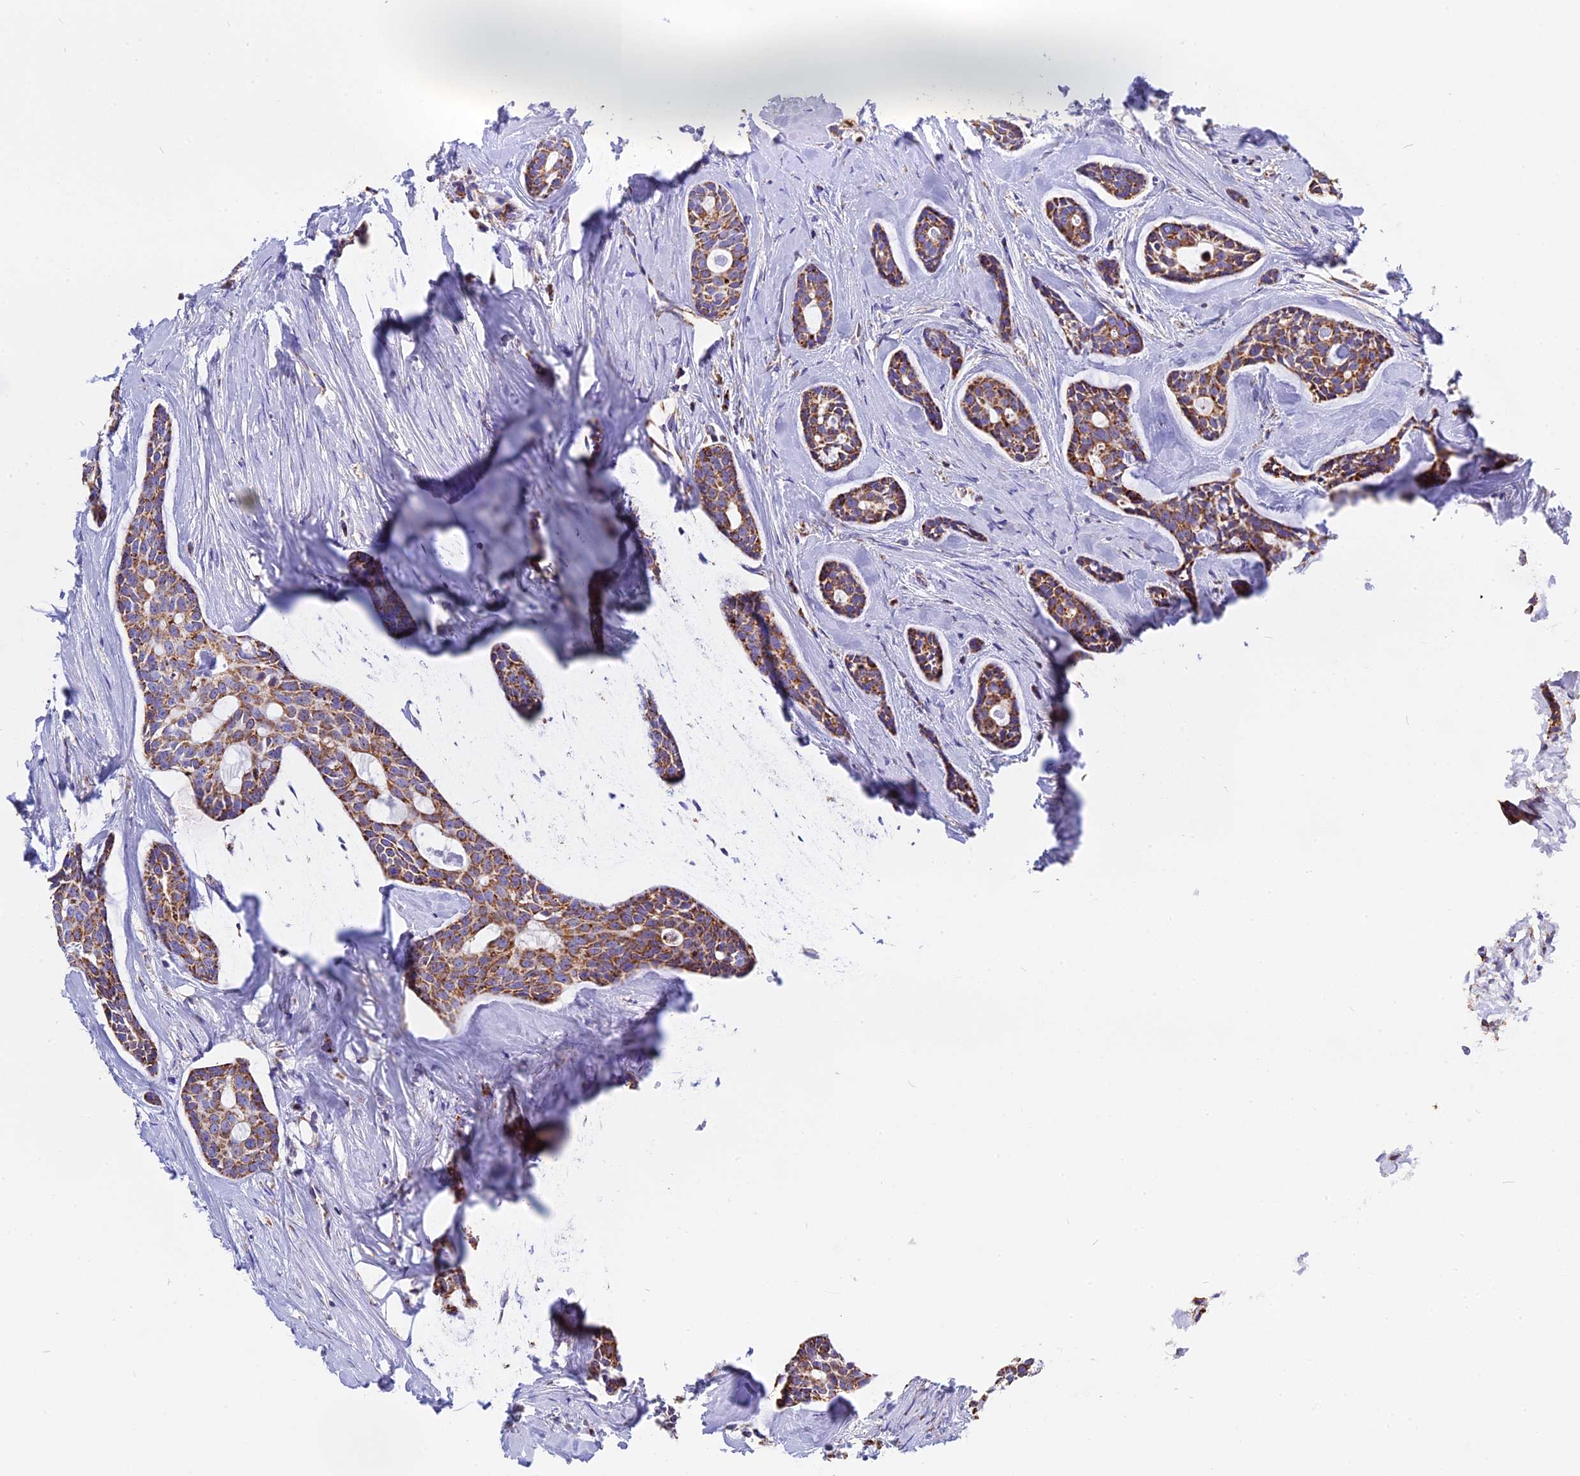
{"staining": {"intensity": "moderate", "quantity": ">75%", "location": "cytoplasmic/membranous"}, "tissue": "head and neck cancer", "cell_type": "Tumor cells", "image_type": "cancer", "snomed": [{"axis": "morphology", "description": "Adenocarcinoma, NOS"}, {"axis": "topography", "description": "Subcutis"}, {"axis": "topography", "description": "Head-Neck"}], "caption": "High-power microscopy captured an immunohistochemistry micrograph of adenocarcinoma (head and neck), revealing moderate cytoplasmic/membranous expression in approximately >75% of tumor cells.", "gene": "VDAC2", "patient": {"sex": "female", "age": 73}}